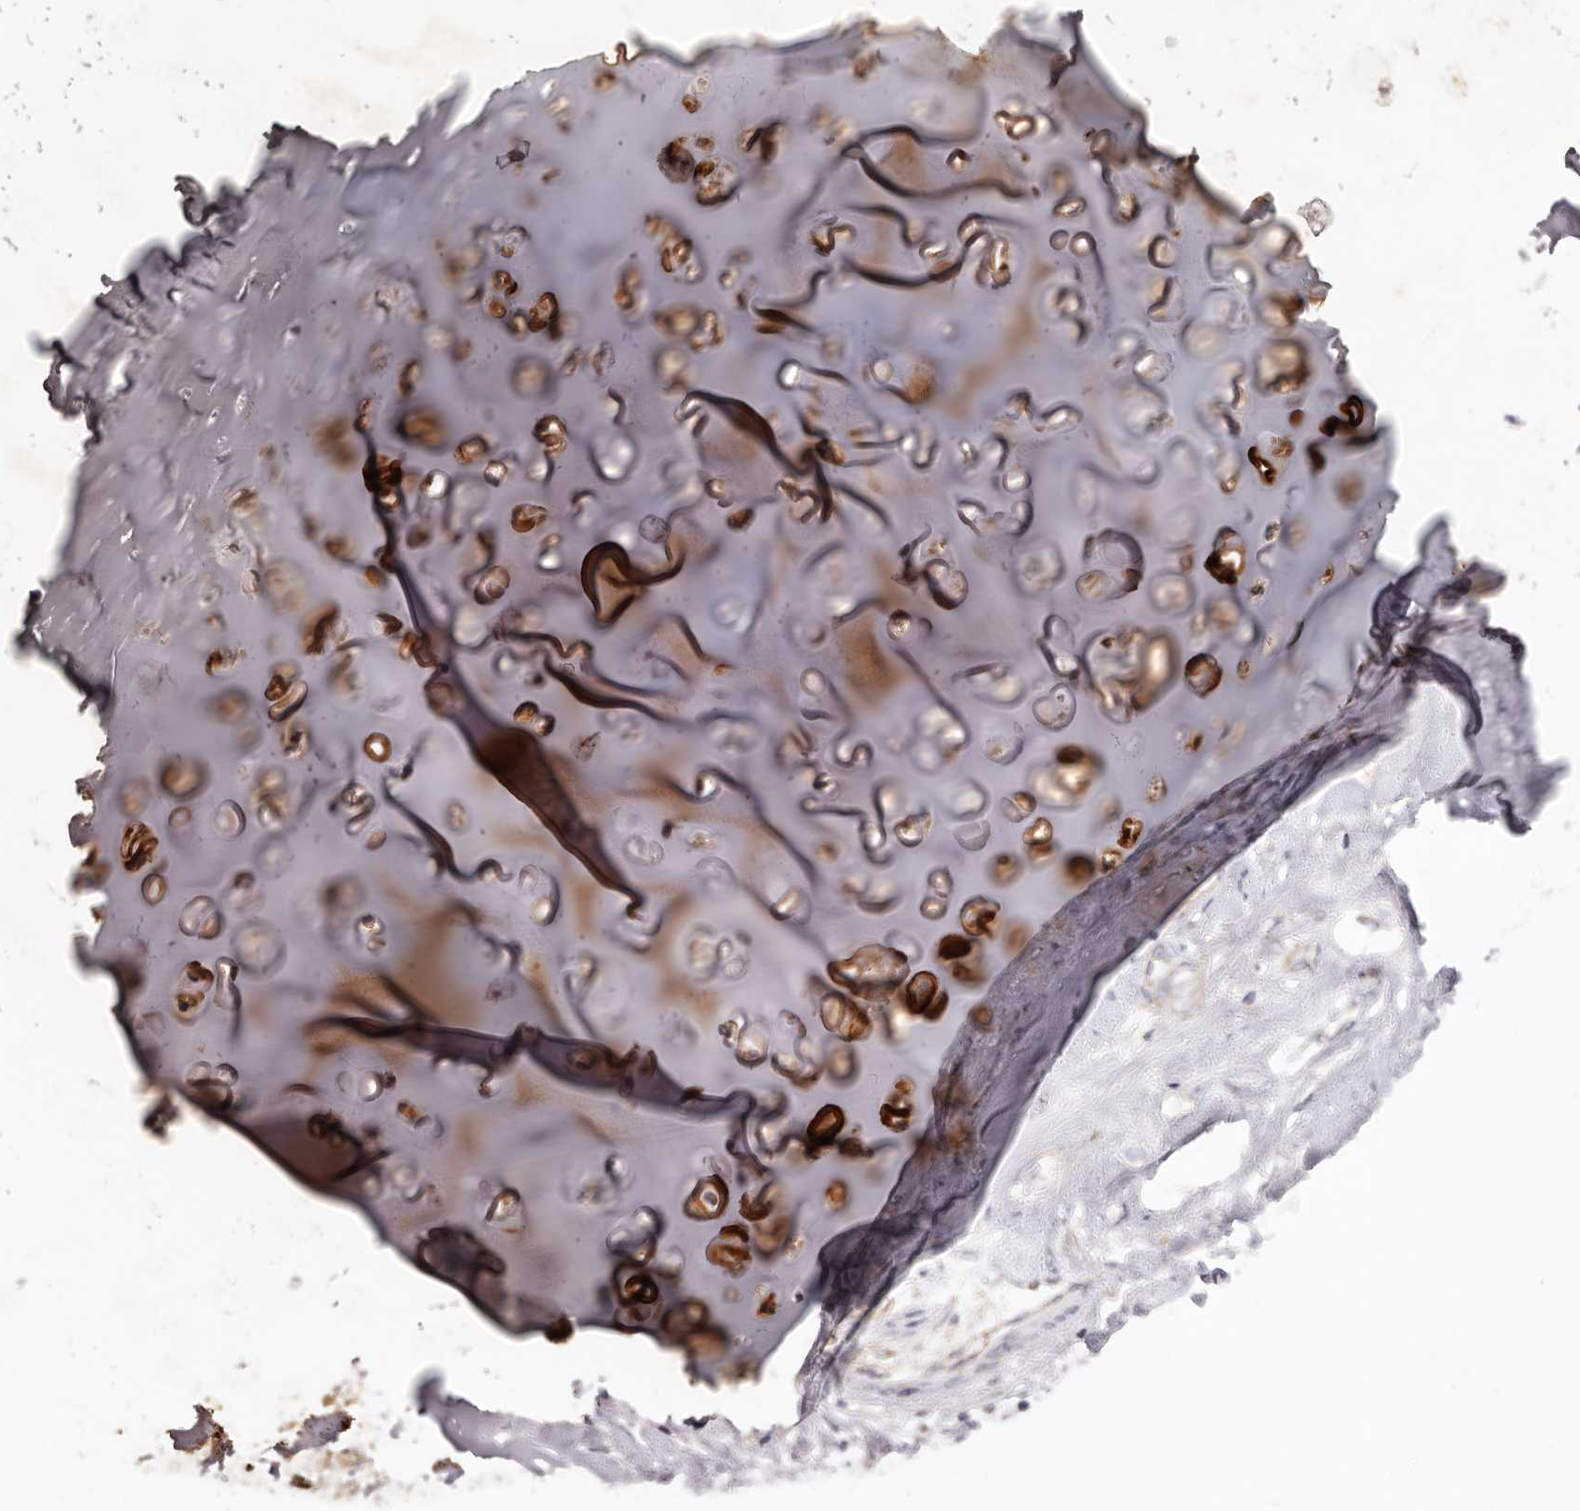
{"staining": {"intensity": "negative", "quantity": "none", "location": "none"}, "tissue": "adipose tissue", "cell_type": "Adipocytes", "image_type": "normal", "snomed": [{"axis": "morphology", "description": "Normal tissue, NOS"}, {"axis": "morphology", "description": "Basal cell carcinoma"}, {"axis": "topography", "description": "Cartilage tissue"}, {"axis": "topography", "description": "Nasopharynx"}, {"axis": "topography", "description": "Oral tissue"}], "caption": "Immunohistochemistry micrograph of benign adipose tissue: human adipose tissue stained with DAB displays no significant protein staining in adipocytes.", "gene": "CHRM2", "patient": {"sex": "female", "age": 77}}